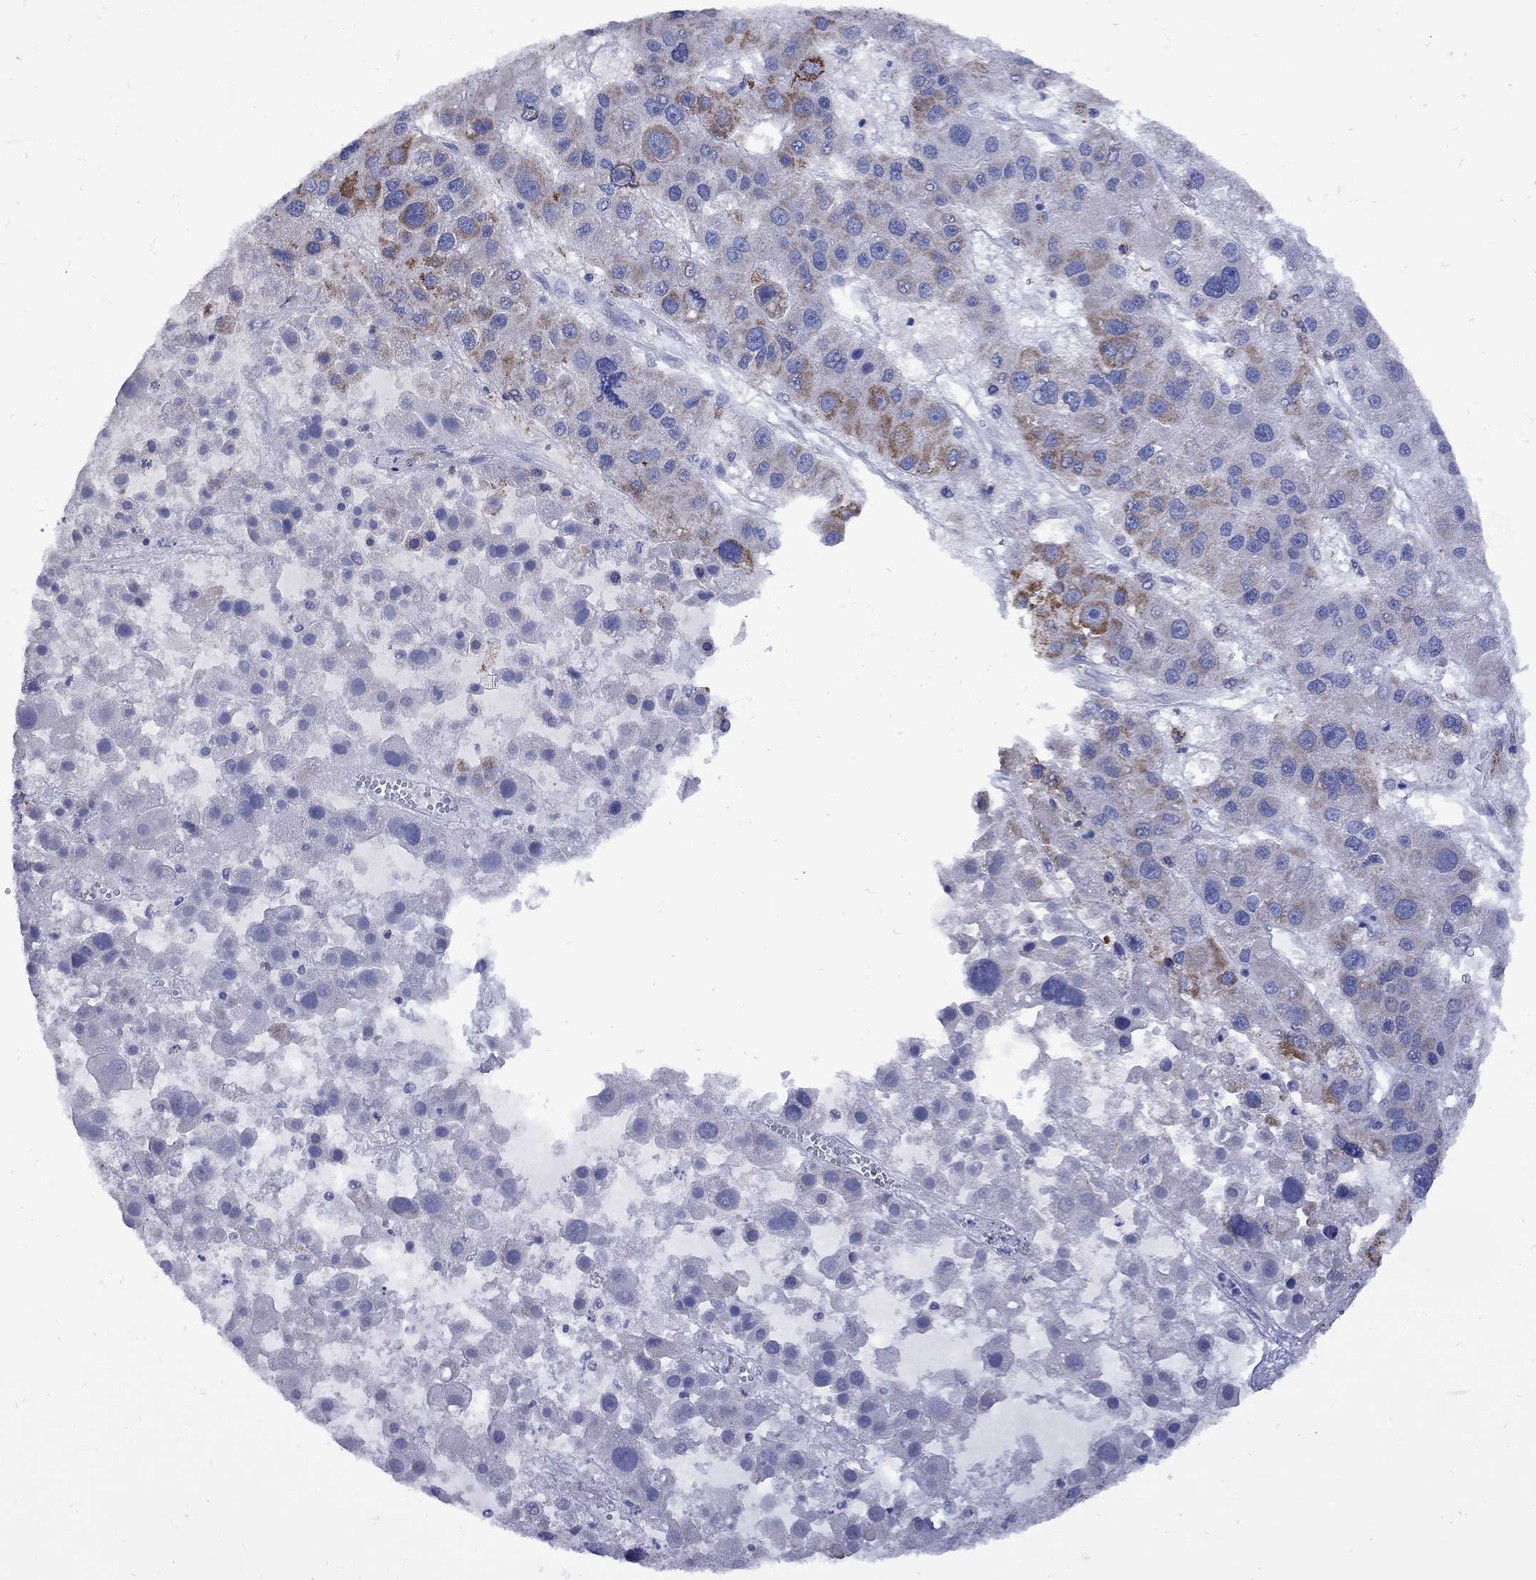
{"staining": {"intensity": "strong", "quantity": "<25%", "location": "cytoplasmic/membranous"}, "tissue": "liver cancer", "cell_type": "Tumor cells", "image_type": "cancer", "snomed": [{"axis": "morphology", "description": "Carcinoma, Hepatocellular, NOS"}, {"axis": "topography", "description": "Liver"}], "caption": "This micrograph exhibits immunohistochemistry (IHC) staining of human liver hepatocellular carcinoma, with medium strong cytoplasmic/membranous staining in about <25% of tumor cells.", "gene": "SESTD1", "patient": {"sex": "male", "age": 73}}